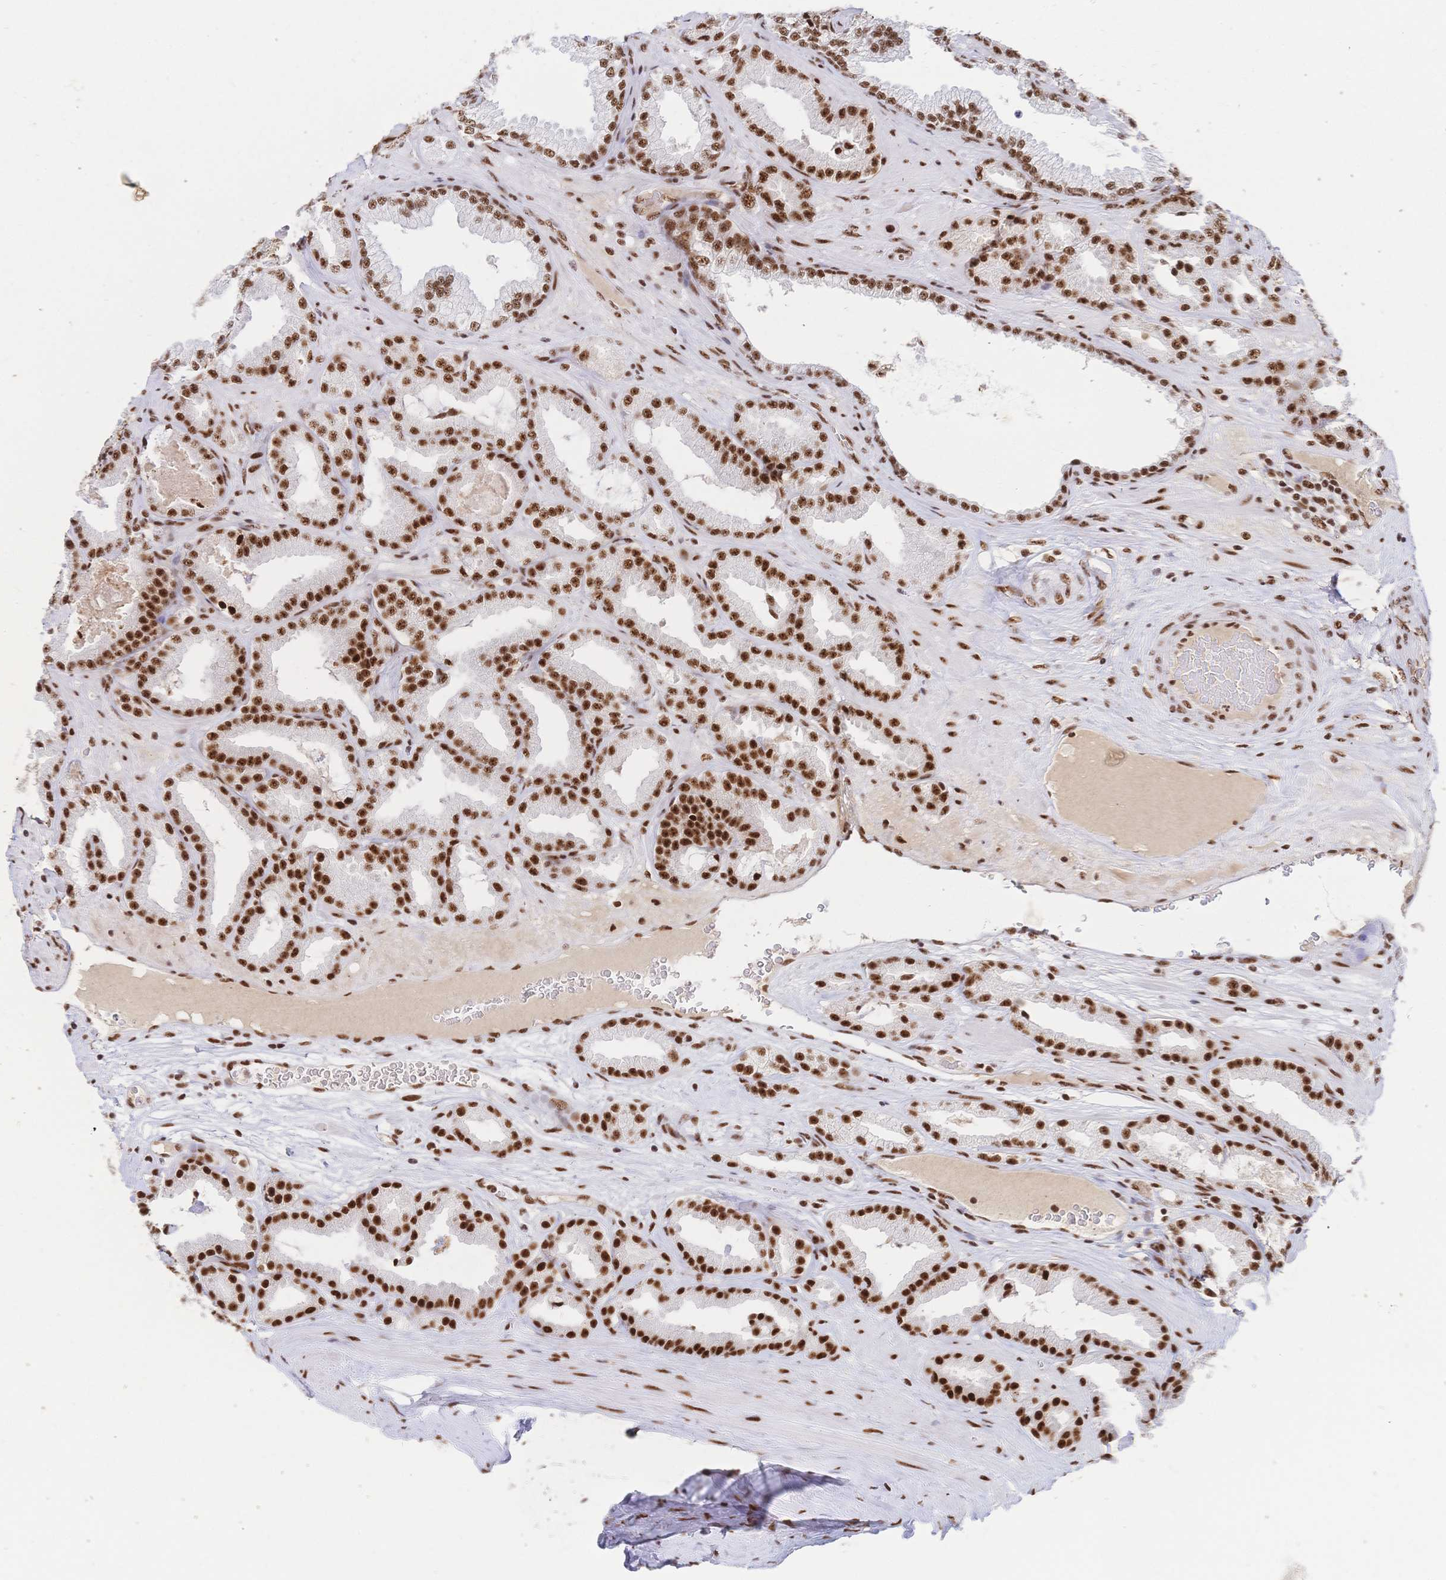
{"staining": {"intensity": "strong", "quantity": ">75%", "location": "nuclear"}, "tissue": "prostate cancer", "cell_type": "Tumor cells", "image_type": "cancer", "snomed": [{"axis": "morphology", "description": "Adenocarcinoma, Low grade"}, {"axis": "topography", "description": "Prostate"}], "caption": "IHC histopathology image of prostate cancer stained for a protein (brown), which demonstrates high levels of strong nuclear staining in approximately >75% of tumor cells.", "gene": "SRSF1", "patient": {"sex": "male", "age": 61}}